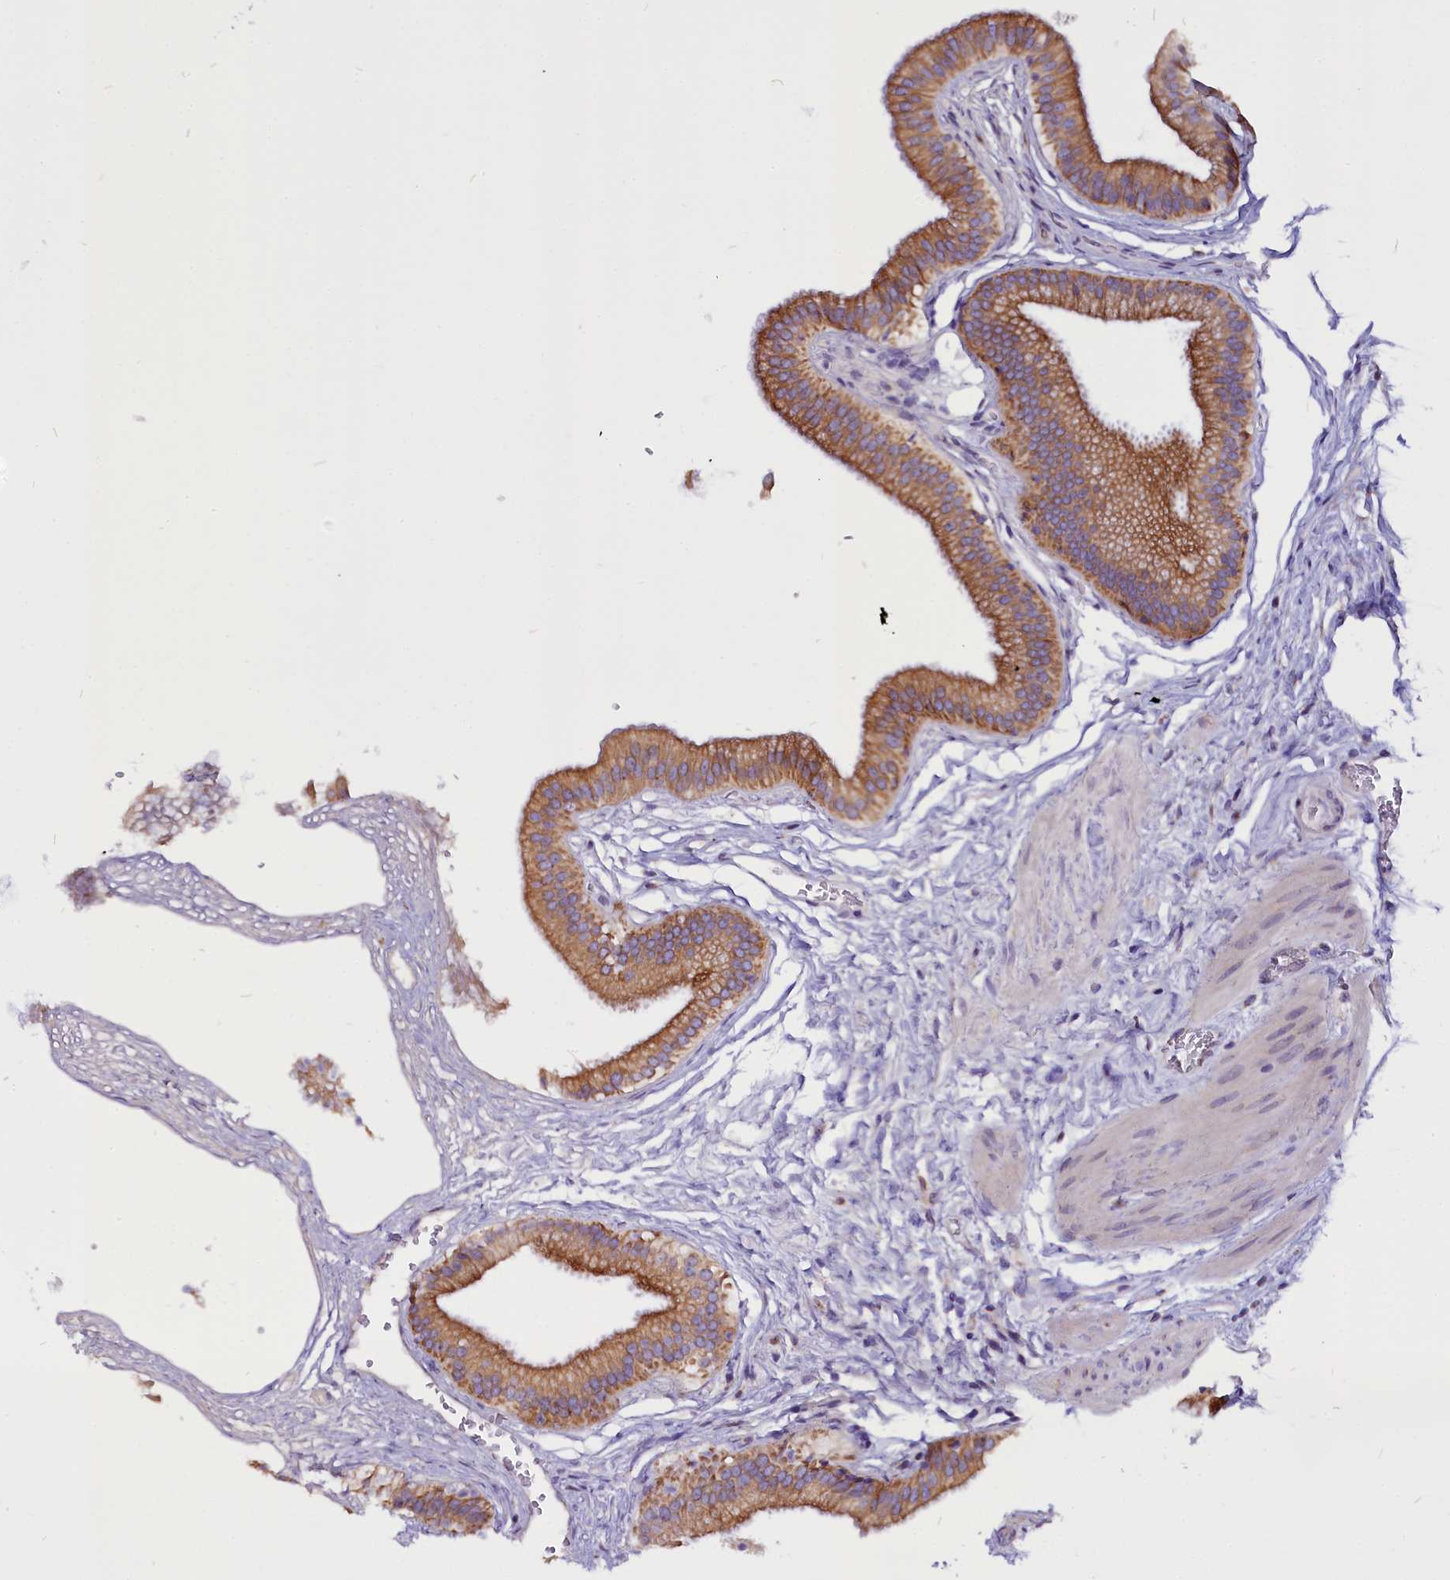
{"staining": {"intensity": "moderate", "quantity": ">75%", "location": "cytoplasmic/membranous"}, "tissue": "gallbladder", "cell_type": "Glandular cells", "image_type": "normal", "snomed": [{"axis": "morphology", "description": "Normal tissue, NOS"}, {"axis": "topography", "description": "Gallbladder"}], "caption": "IHC image of normal gallbladder stained for a protein (brown), which exhibits medium levels of moderate cytoplasmic/membranous expression in approximately >75% of glandular cells.", "gene": "CEP170", "patient": {"sex": "female", "age": 54}}